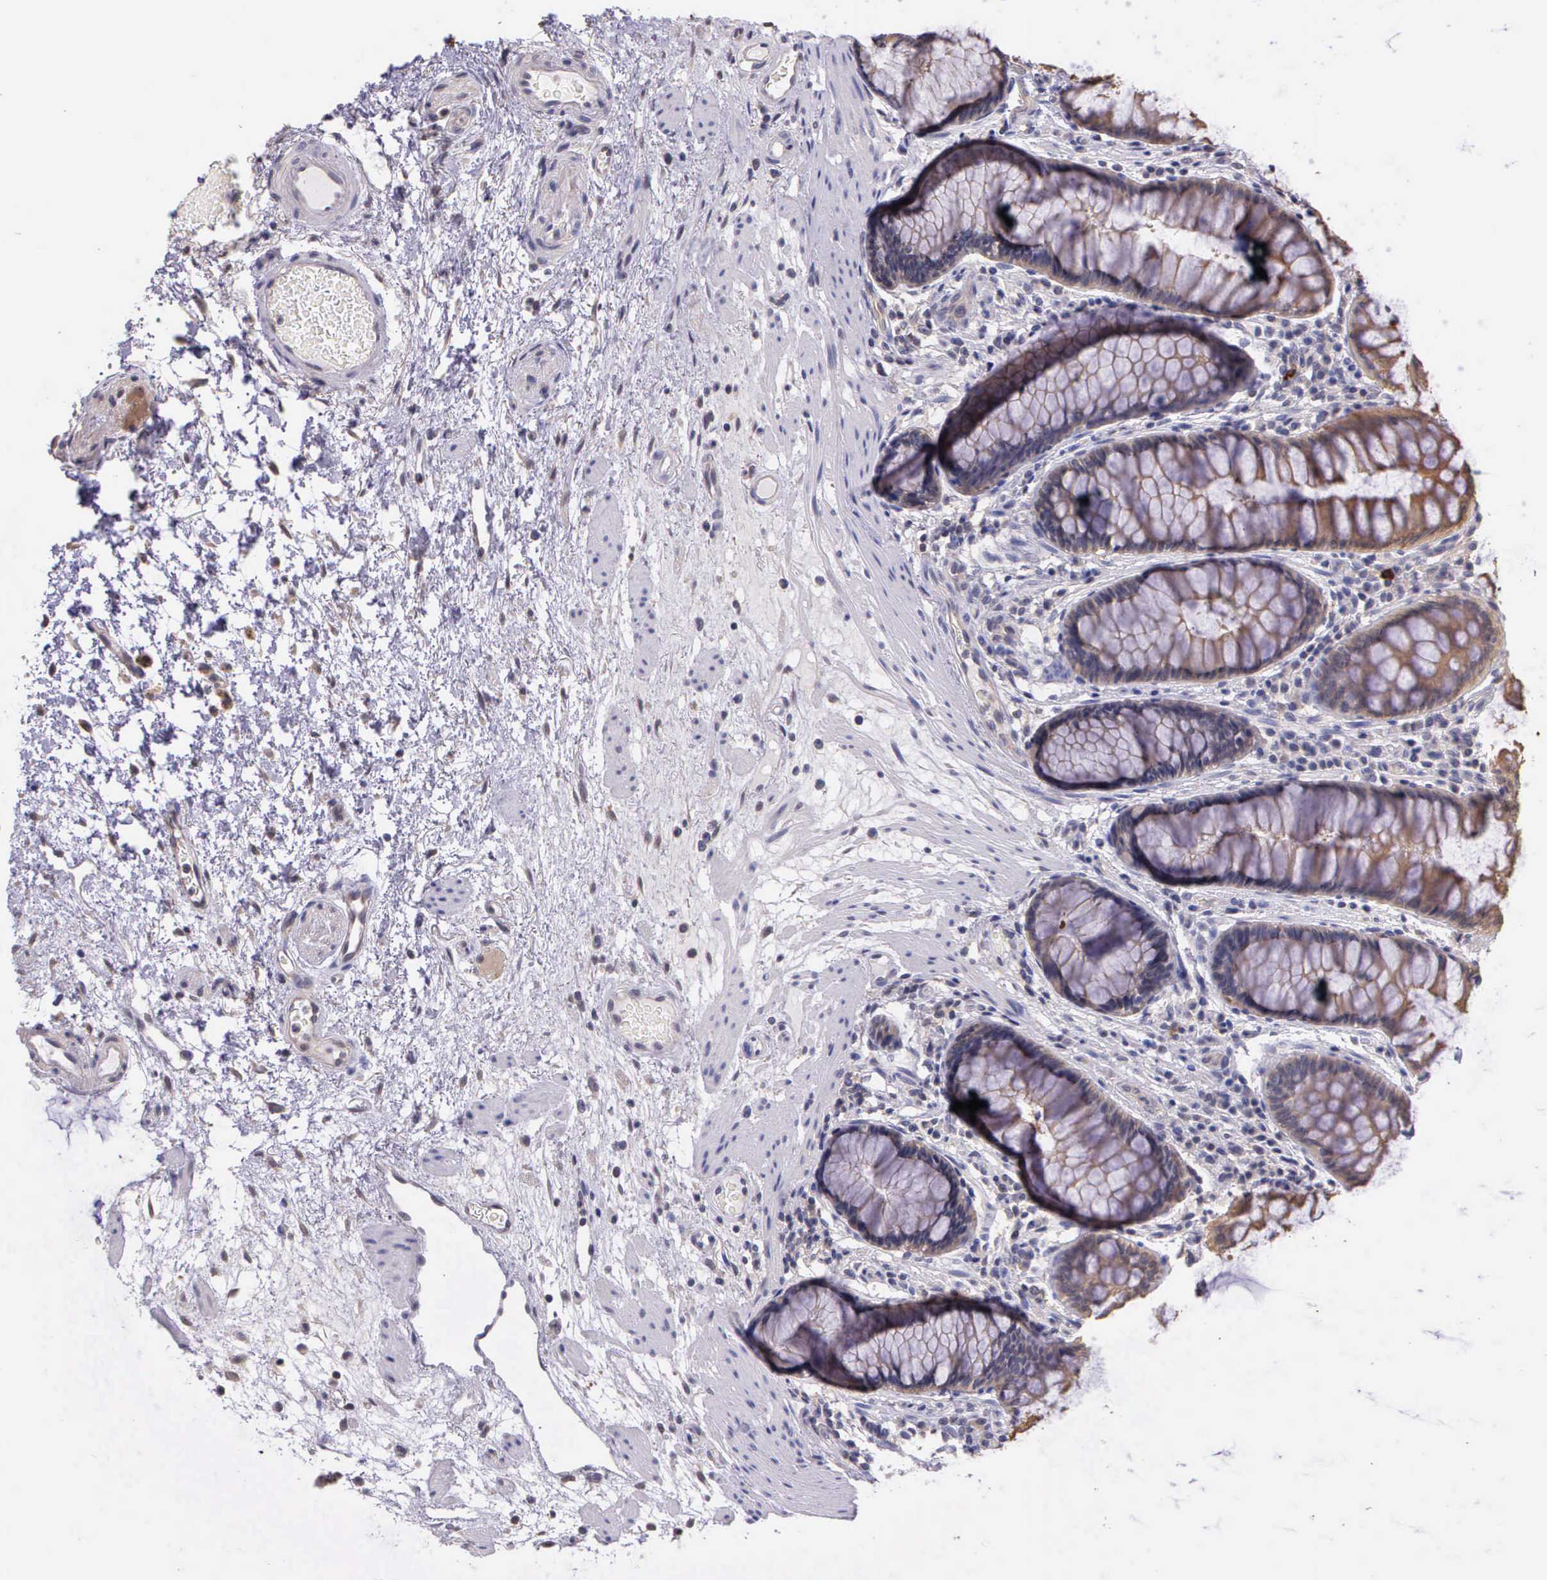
{"staining": {"intensity": "weak", "quantity": "25%-75%", "location": "cytoplasmic/membranous"}, "tissue": "rectum", "cell_type": "Glandular cells", "image_type": "normal", "snomed": [{"axis": "morphology", "description": "Normal tissue, NOS"}, {"axis": "topography", "description": "Rectum"}], "caption": "Weak cytoplasmic/membranous expression for a protein is identified in approximately 25%-75% of glandular cells of unremarkable rectum using immunohistochemistry (IHC).", "gene": "IGBP1P2", "patient": {"sex": "male", "age": 77}}